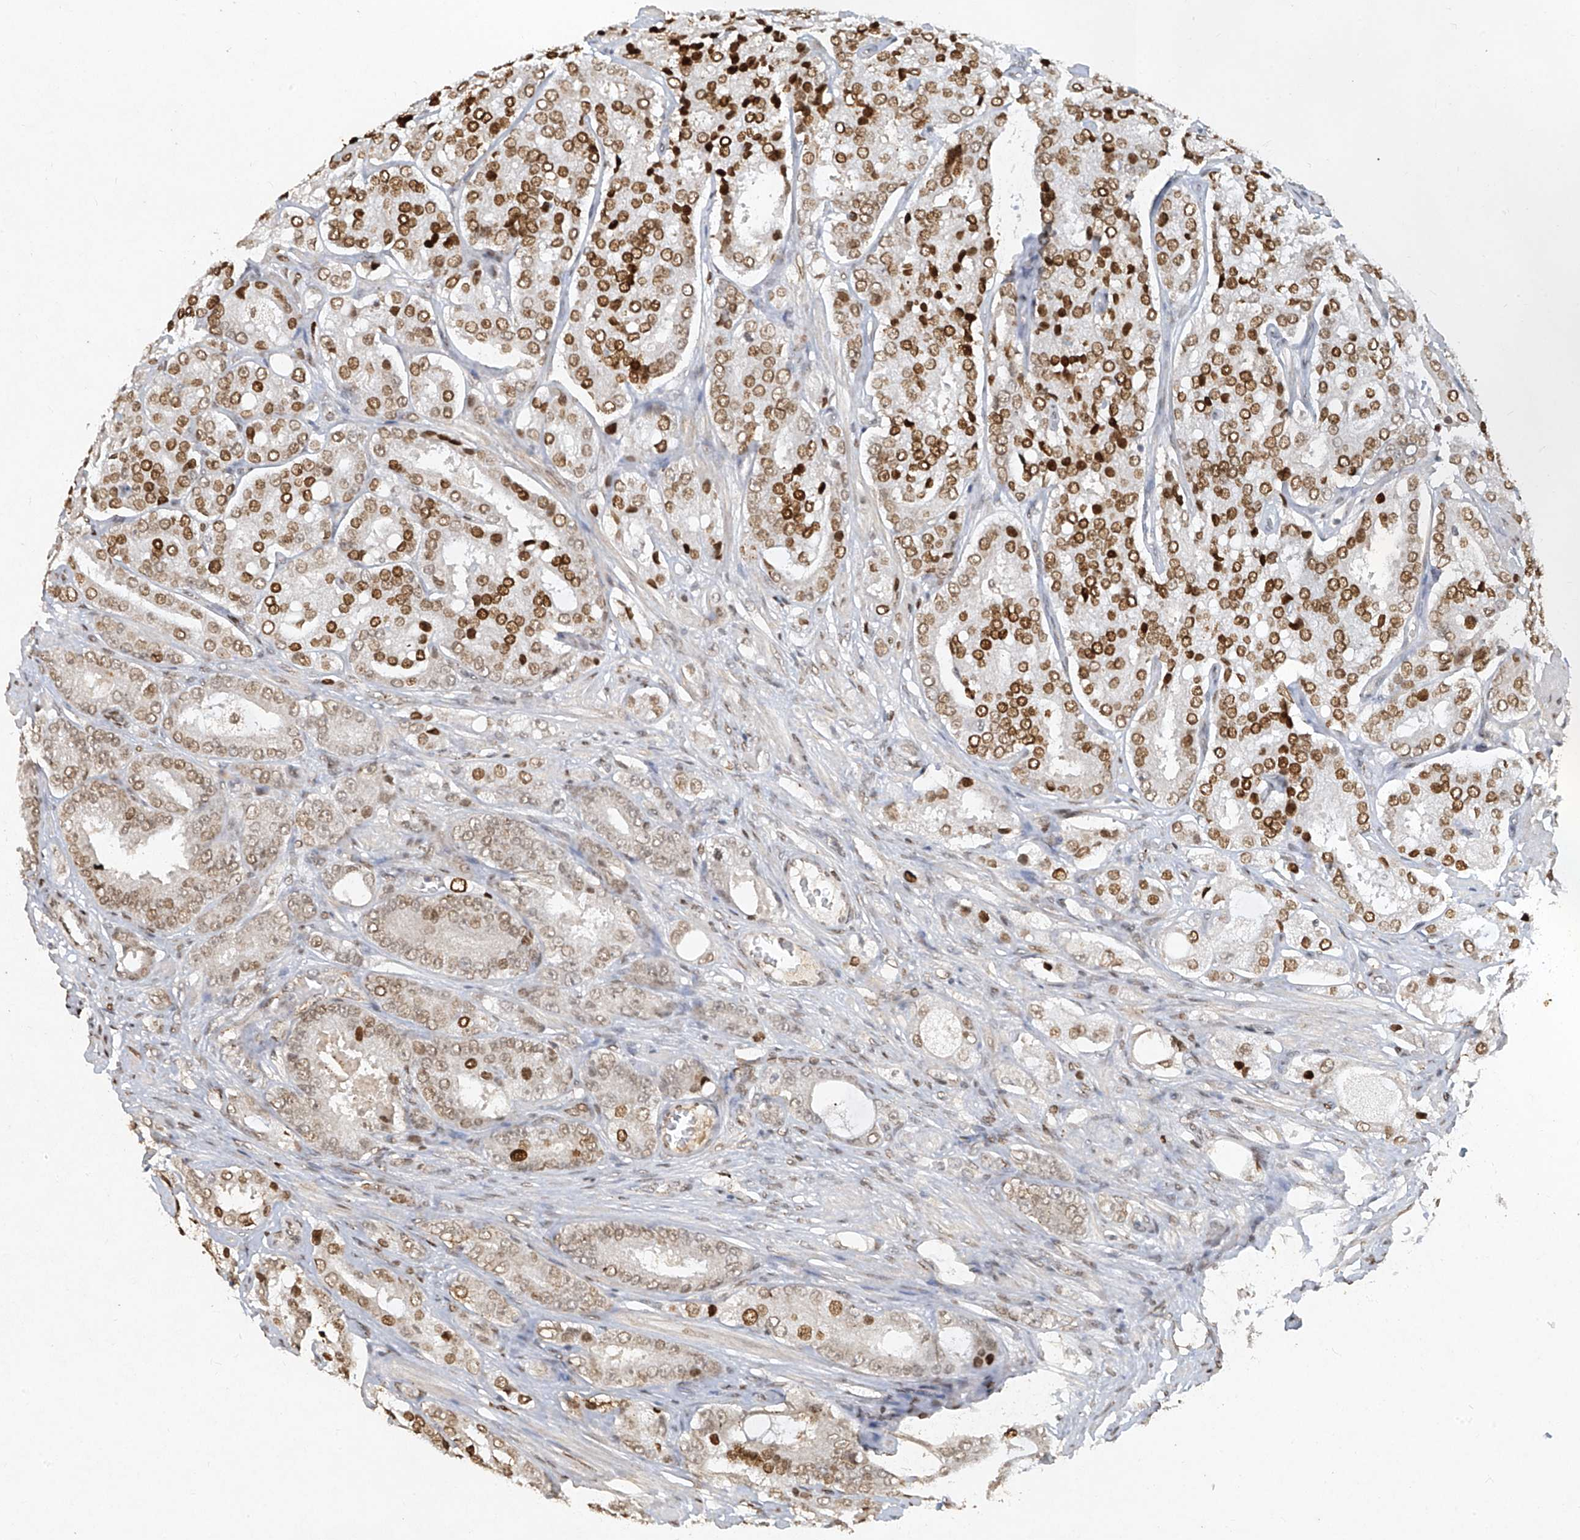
{"staining": {"intensity": "moderate", "quantity": "25%-75%", "location": "nuclear"}, "tissue": "prostate cancer", "cell_type": "Tumor cells", "image_type": "cancer", "snomed": [{"axis": "morphology", "description": "Adenocarcinoma, High grade"}, {"axis": "topography", "description": "Prostate"}], "caption": "Approximately 25%-75% of tumor cells in high-grade adenocarcinoma (prostate) display moderate nuclear protein staining as visualized by brown immunohistochemical staining.", "gene": "ATRIP", "patient": {"sex": "male", "age": 65}}